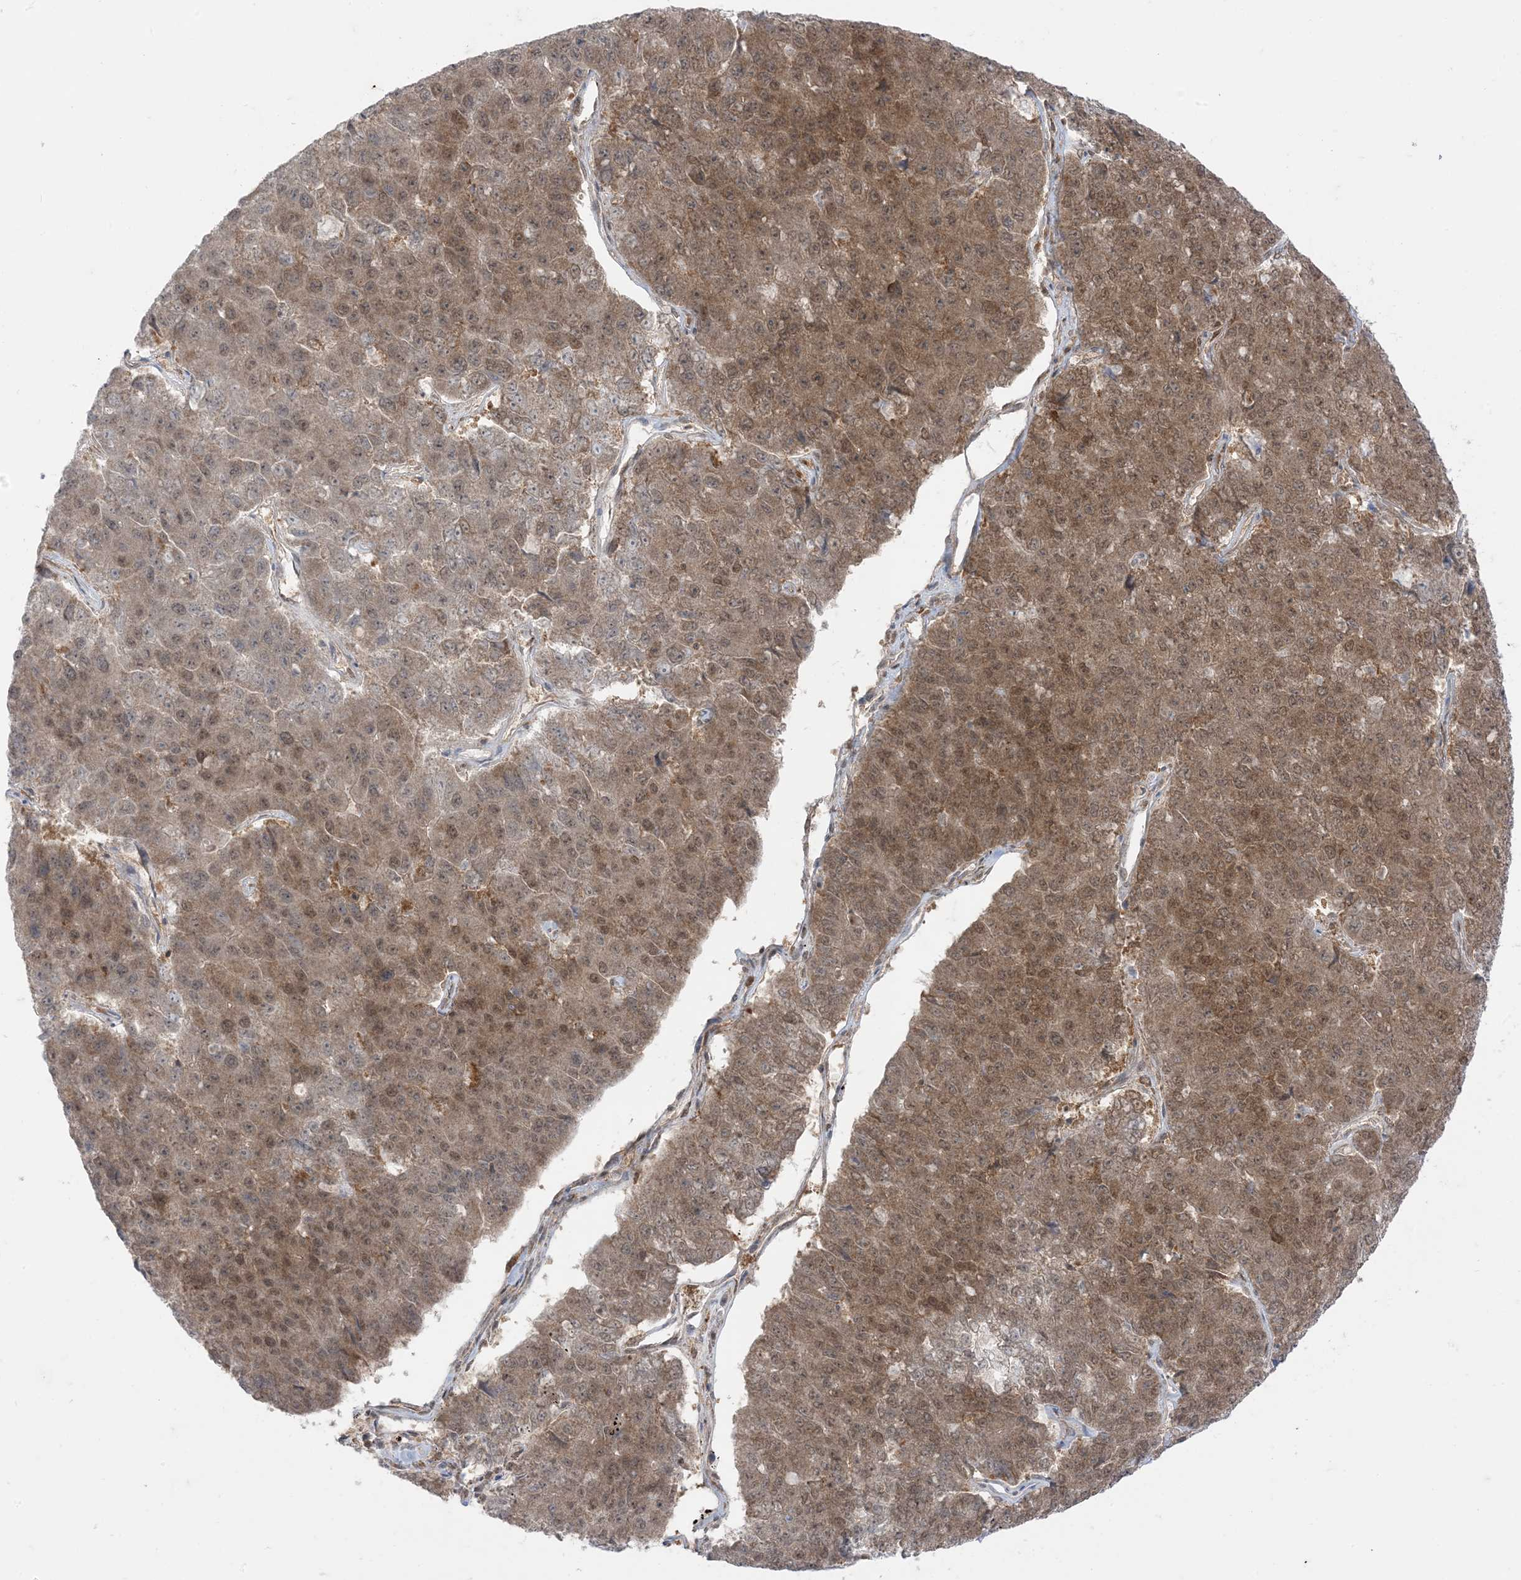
{"staining": {"intensity": "weak", "quantity": "25%-75%", "location": "cytoplasmic/membranous,nuclear"}, "tissue": "pancreatic cancer", "cell_type": "Tumor cells", "image_type": "cancer", "snomed": [{"axis": "morphology", "description": "Adenocarcinoma, NOS"}, {"axis": "topography", "description": "Pancreas"}], "caption": "Pancreatic adenocarcinoma was stained to show a protein in brown. There is low levels of weak cytoplasmic/membranous and nuclear positivity in about 25%-75% of tumor cells.", "gene": "PTPA", "patient": {"sex": "male", "age": 50}}